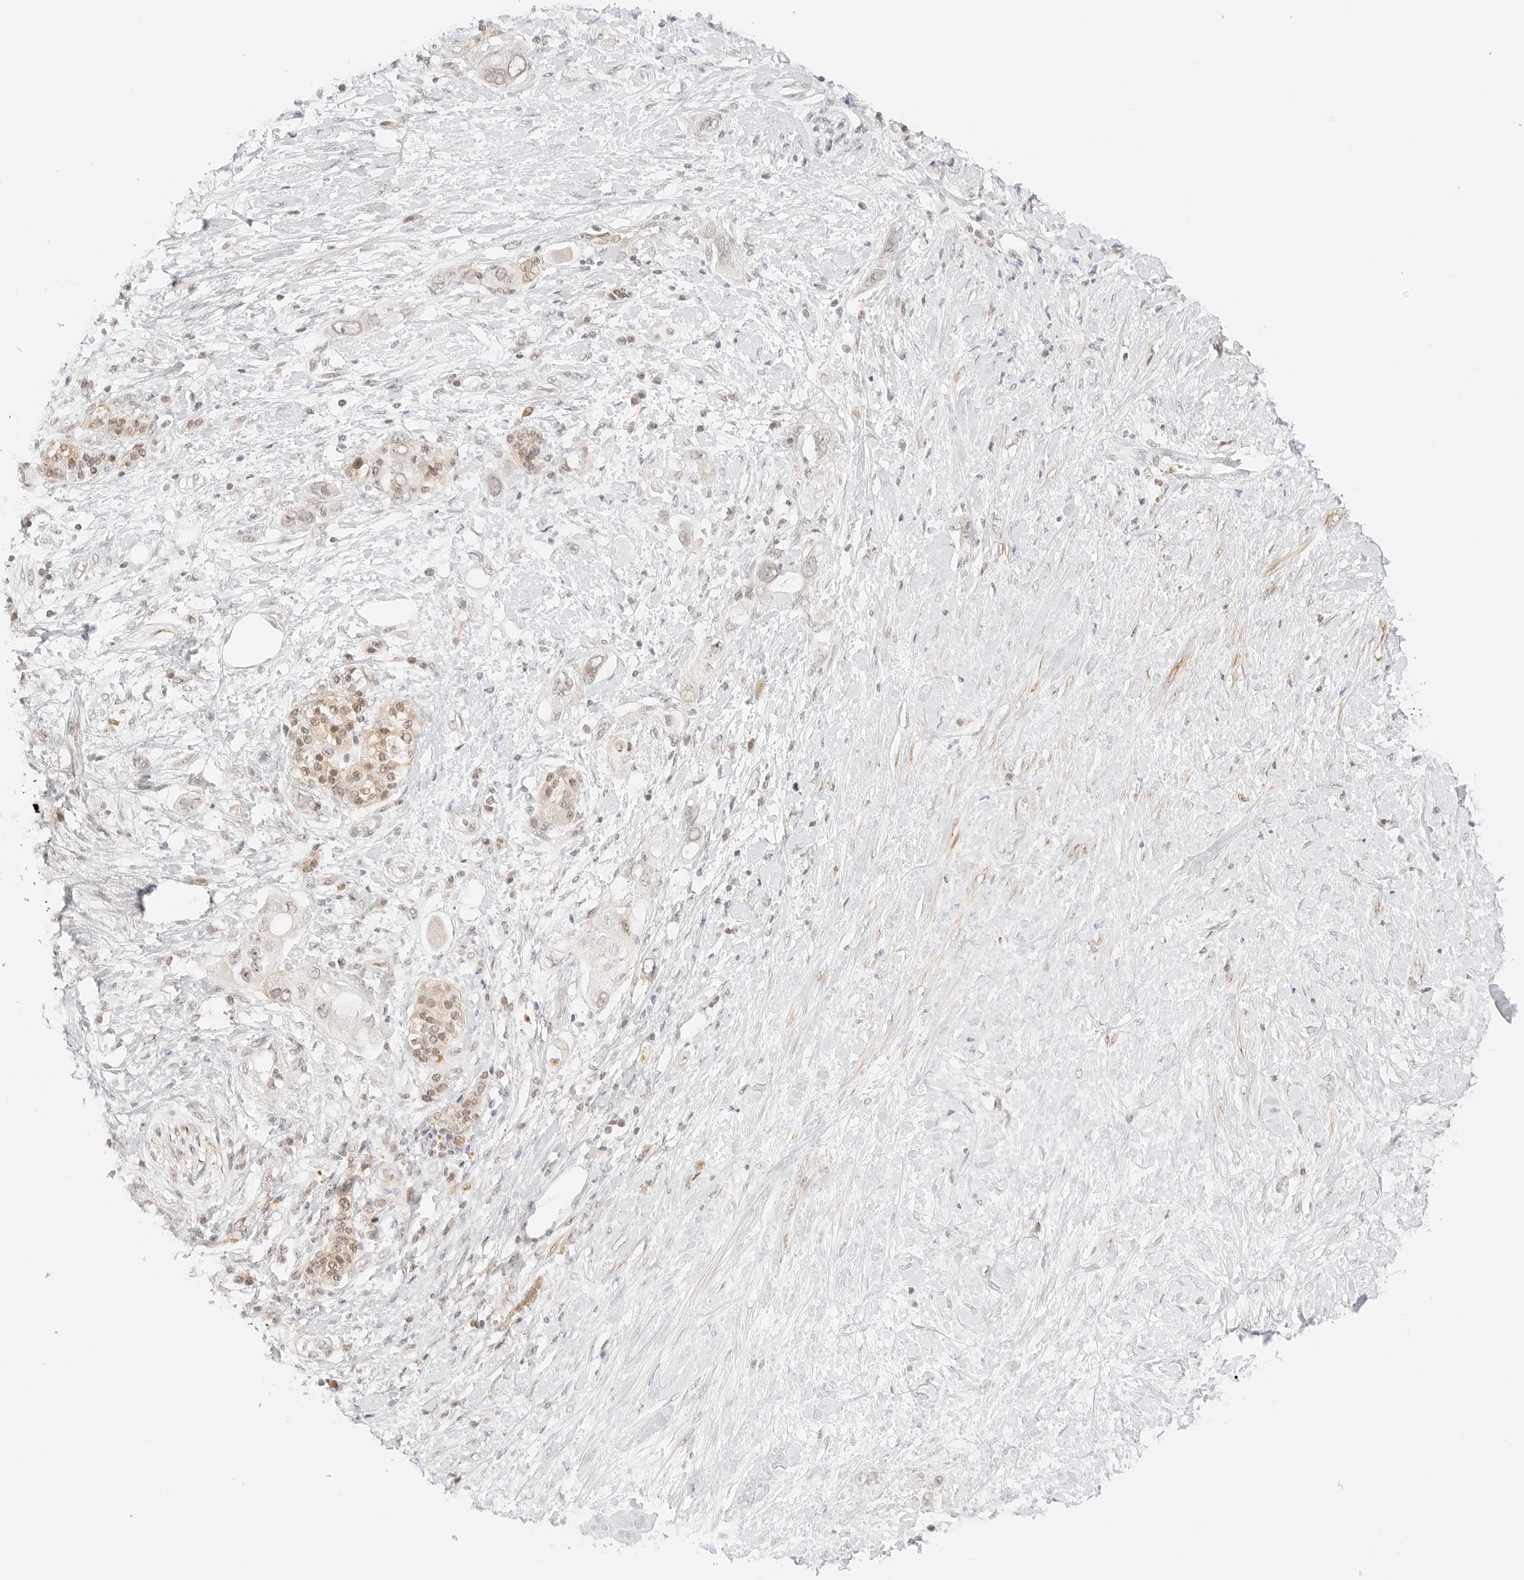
{"staining": {"intensity": "weak", "quantity": "25%-75%", "location": "nuclear"}, "tissue": "pancreatic cancer", "cell_type": "Tumor cells", "image_type": "cancer", "snomed": [{"axis": "morphology", "description": "Adenocarcinoma, NOS"}, {"axis": "topography", "description": "Pancreas"}], "caption": "Immunohistochemical staining of adenocarcinoma (pancreatic) exhibits weak nuclear protein staining in approximately 25%-75% of tumor cells. (DAB = brown stain, brightfield microscopy at high magnification).", "gene": "RPS6KL1", "patient": {"sex": "female", "age": 56}}